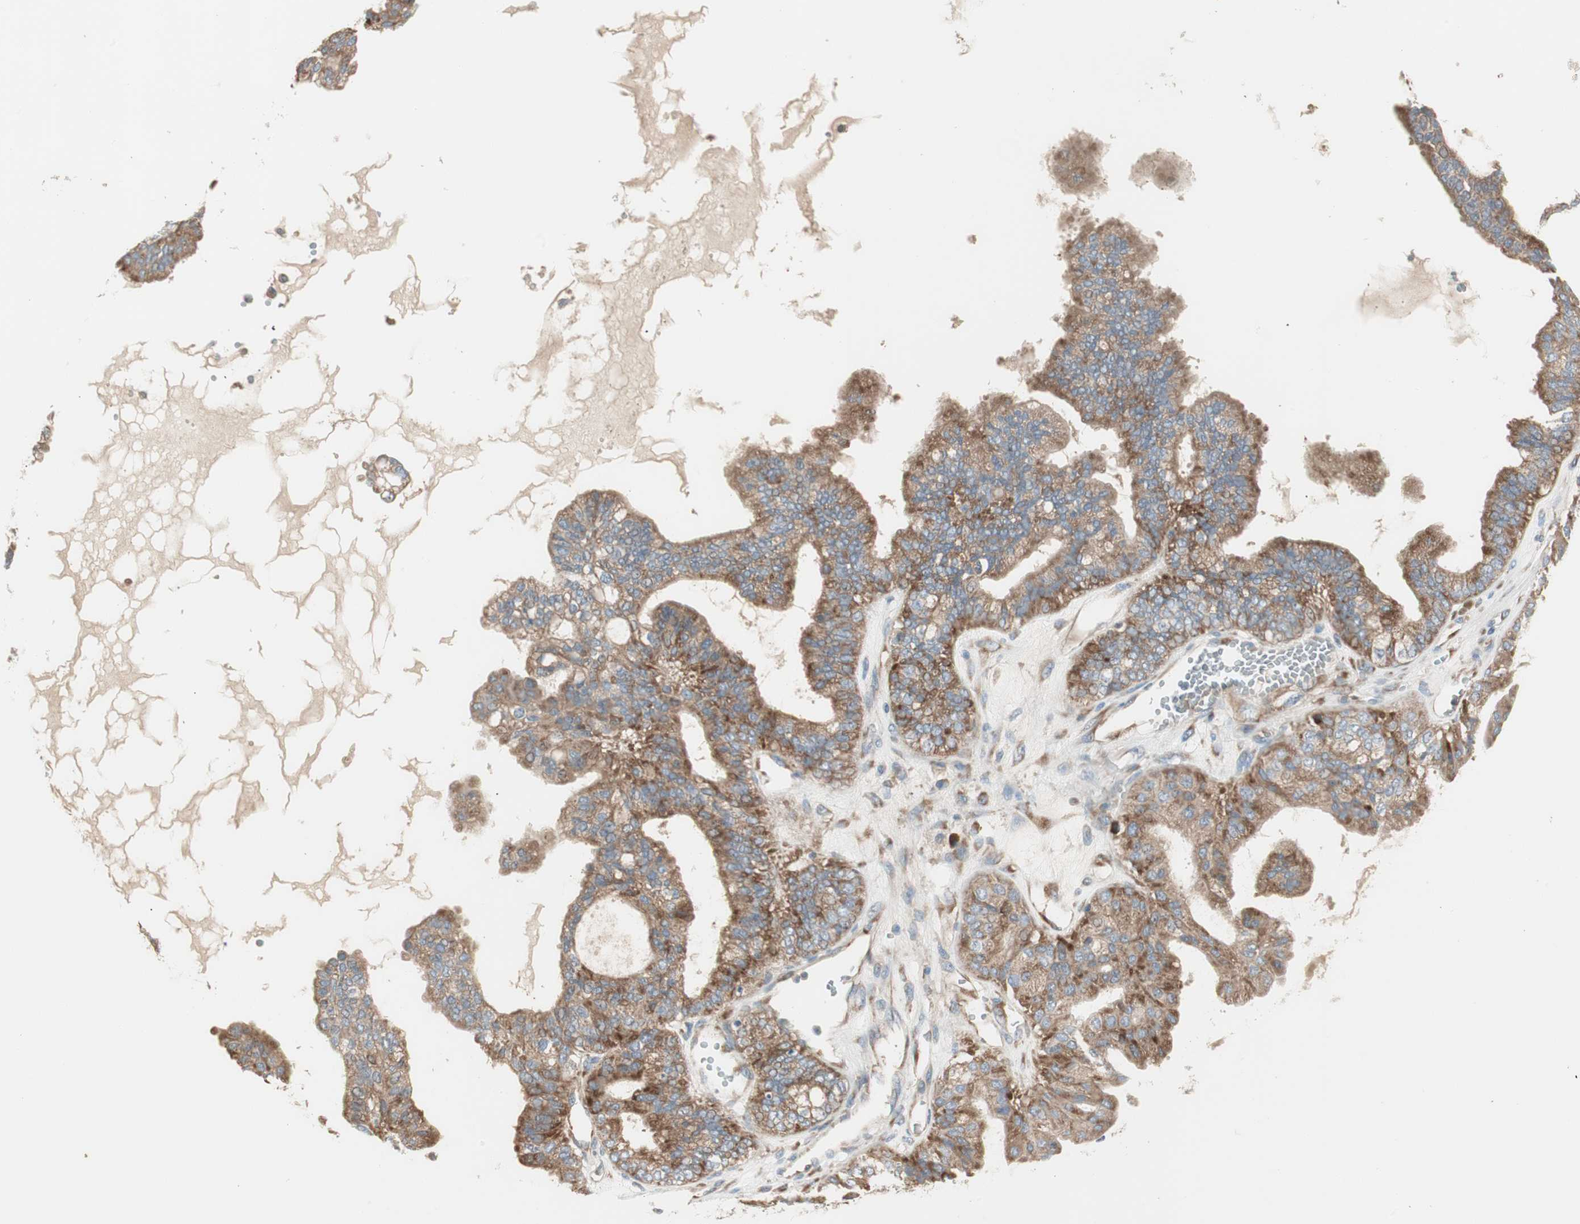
{"staining": {"intensity": "moderate", "quantity": ">75%", "location": "cytoplasmic/membranous"}, "tissue": "ovarian cancer", "cell_type": "Tumor cells", "image_type": "cancer", "snomed": [{"axis": "morphology", "description": "Carcinoma, NOS"}, {"axis": "morphology", "description": "Carcinoma, endometroid"}, {"axis": "topography", "description": "Ovary"}], "caption": "Protein expression by IHC reveals moderate cytoplasmic/membranous expression in about >75% of tumor cells in ovarian endometroid carcinoma. Immunohistochemistry stains the protein in brown and the nuclei are stained blue.", "gene": "RPL23", "patient": {"sex": "female", "age": 50}}